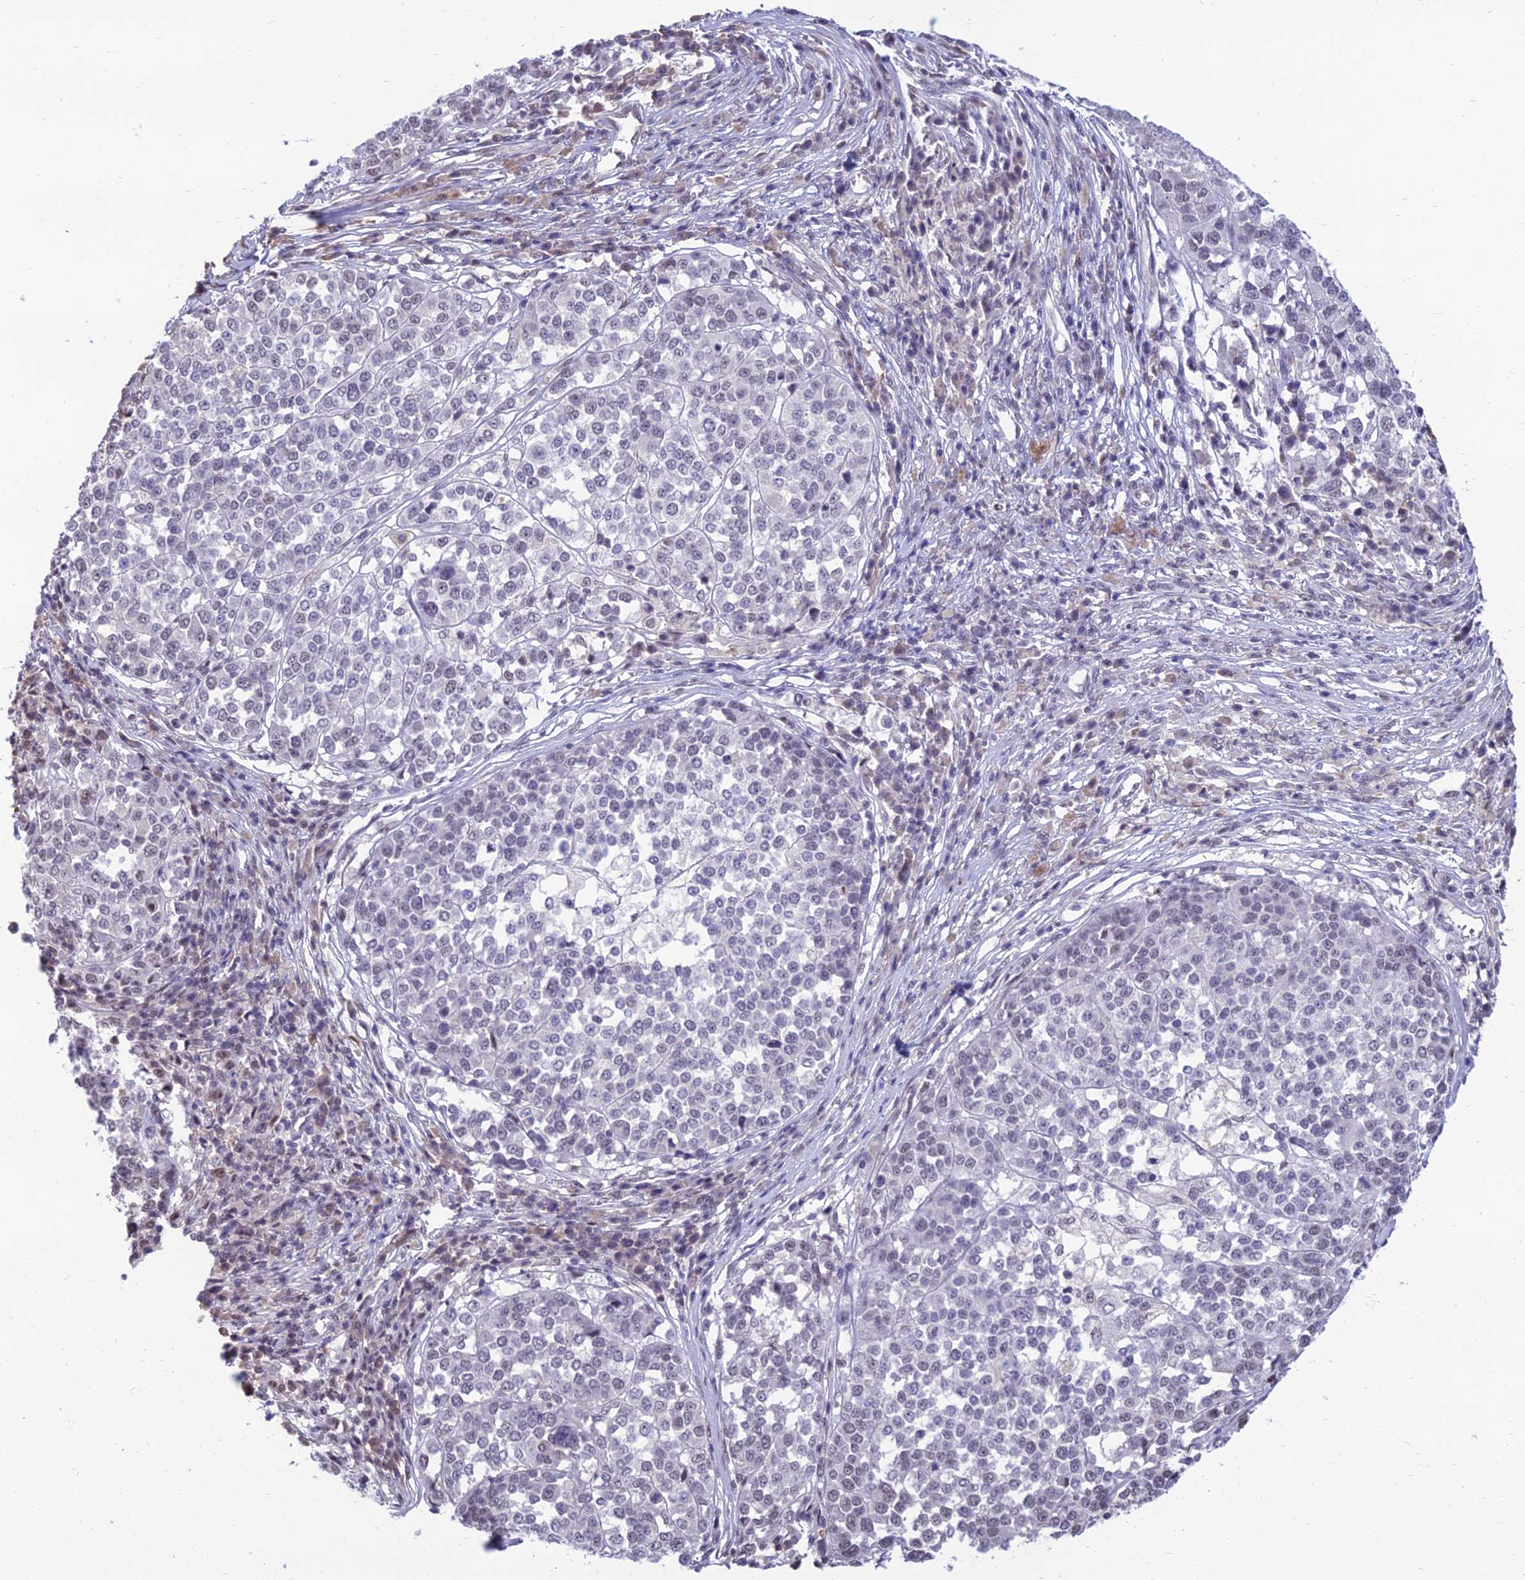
{"staining": {"intensity": "negative", "quantity": "none", "location": "none"}, "tissue": "melanoma", "cell_type": "Tumor cells", "image_type": "cancer", "snomed": [{"axis": "morphology", "description": "Malignant melanoma, Metastatic site"}, {"axis": "topography", "description": "Lymph node"}], "caption": "IHC image of human malignant melanoma (metastatic site) stained for a protein (brown), which demonstrates no positivity in tumor cells.", "gene": "SRSF7", "patient": {"sex": "male", "age": 44}}